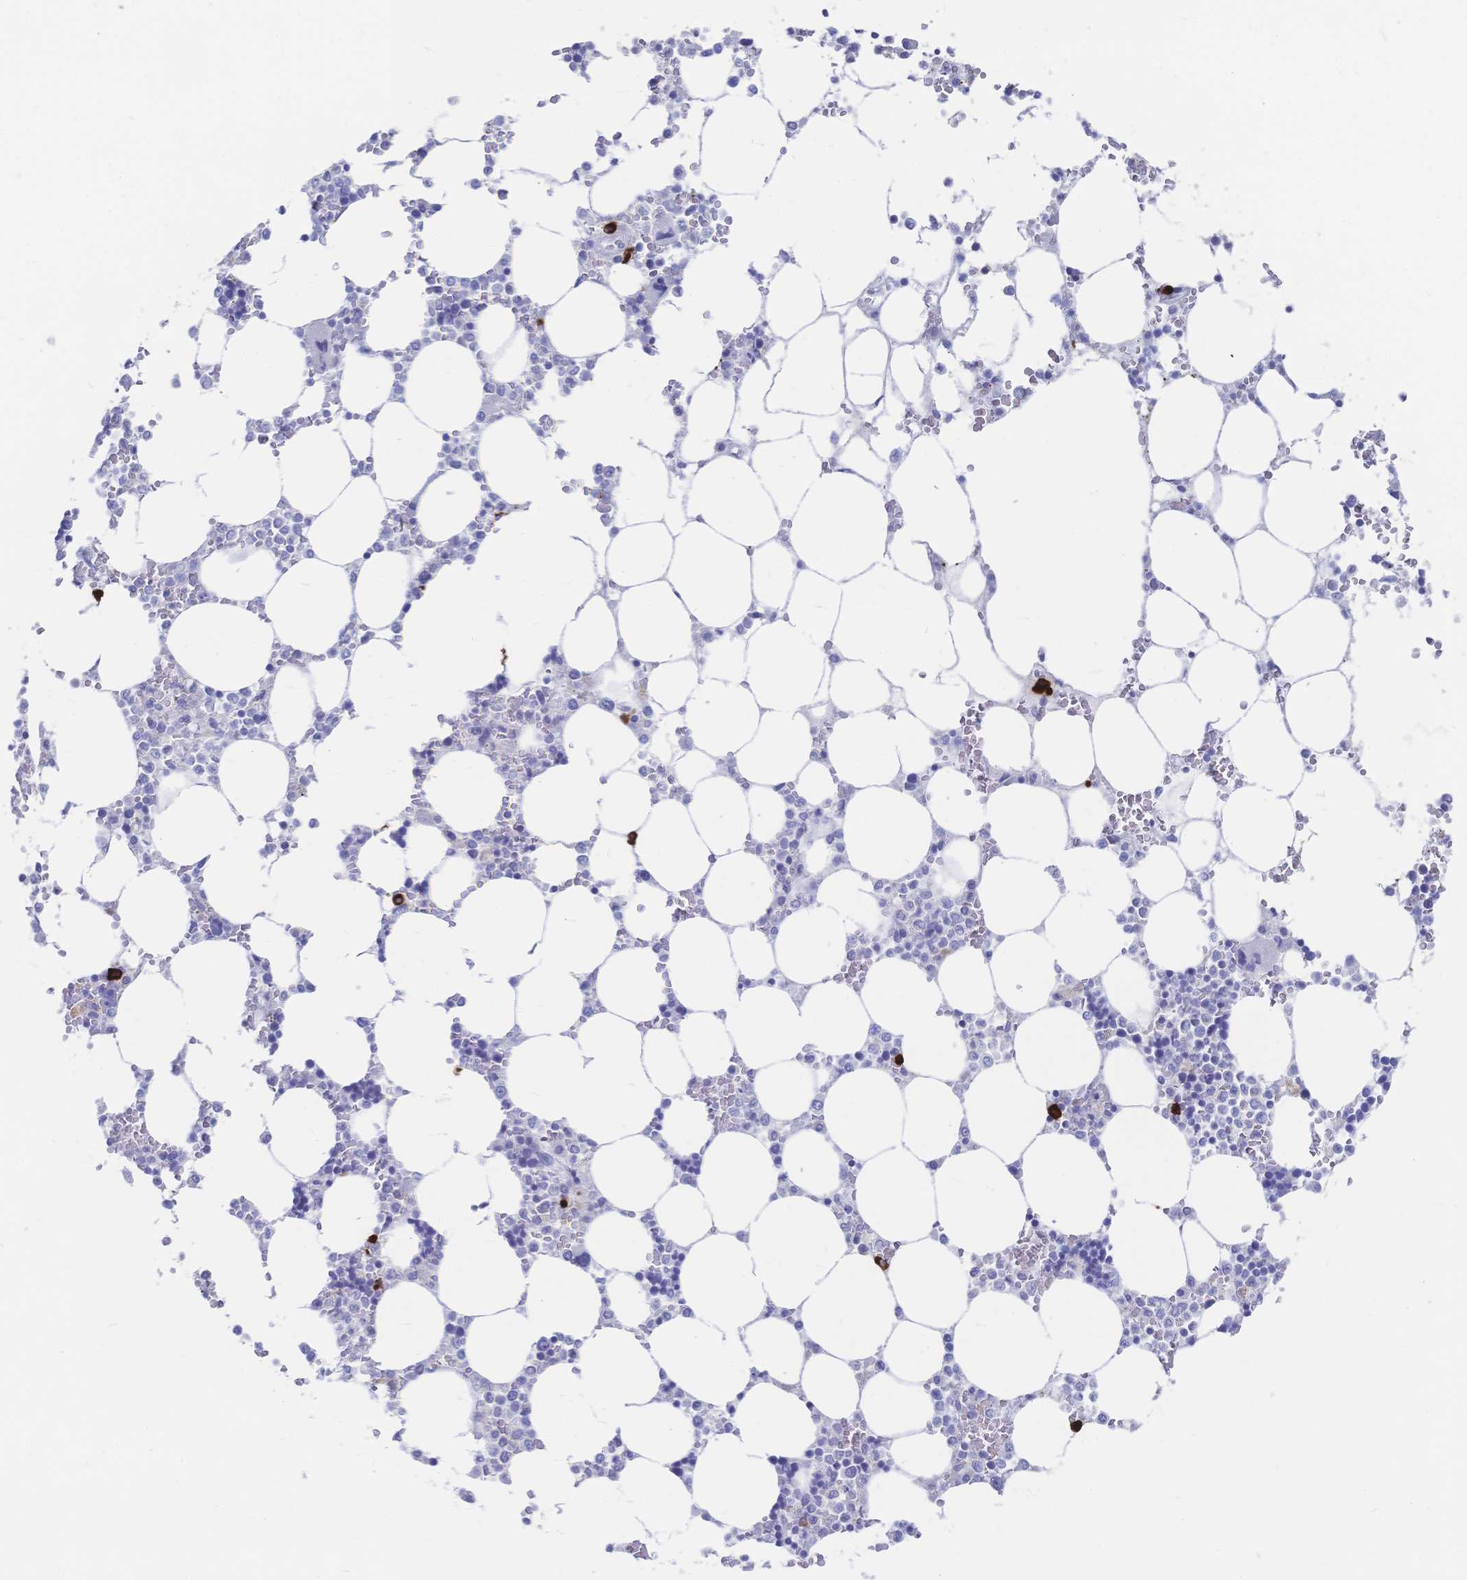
{"staining": {"intensity": "strong", "quantity": "<25%", "location": "cytoplasmic/membranous"}, "tissue": "bone marrow", "cell_type": "Hematopoietic cells", "image_type": "normal", "snomed": [{"axis": "morphology", "description": "Normal tissue, NOS"}, {"axis": "topography", "description": "Bone marrow"}], "caption": "Immunohistochemical staining of benign bone marrow reveals <25% levels of strong cytoplasmic/membranous protein positivity in about <25% of hematopoietic cells. (brown staining indicates protein expression, while blue staining denotes nuclei).", "gene": "IL2RB", "patient": {"sex": "male", "age": 64}}